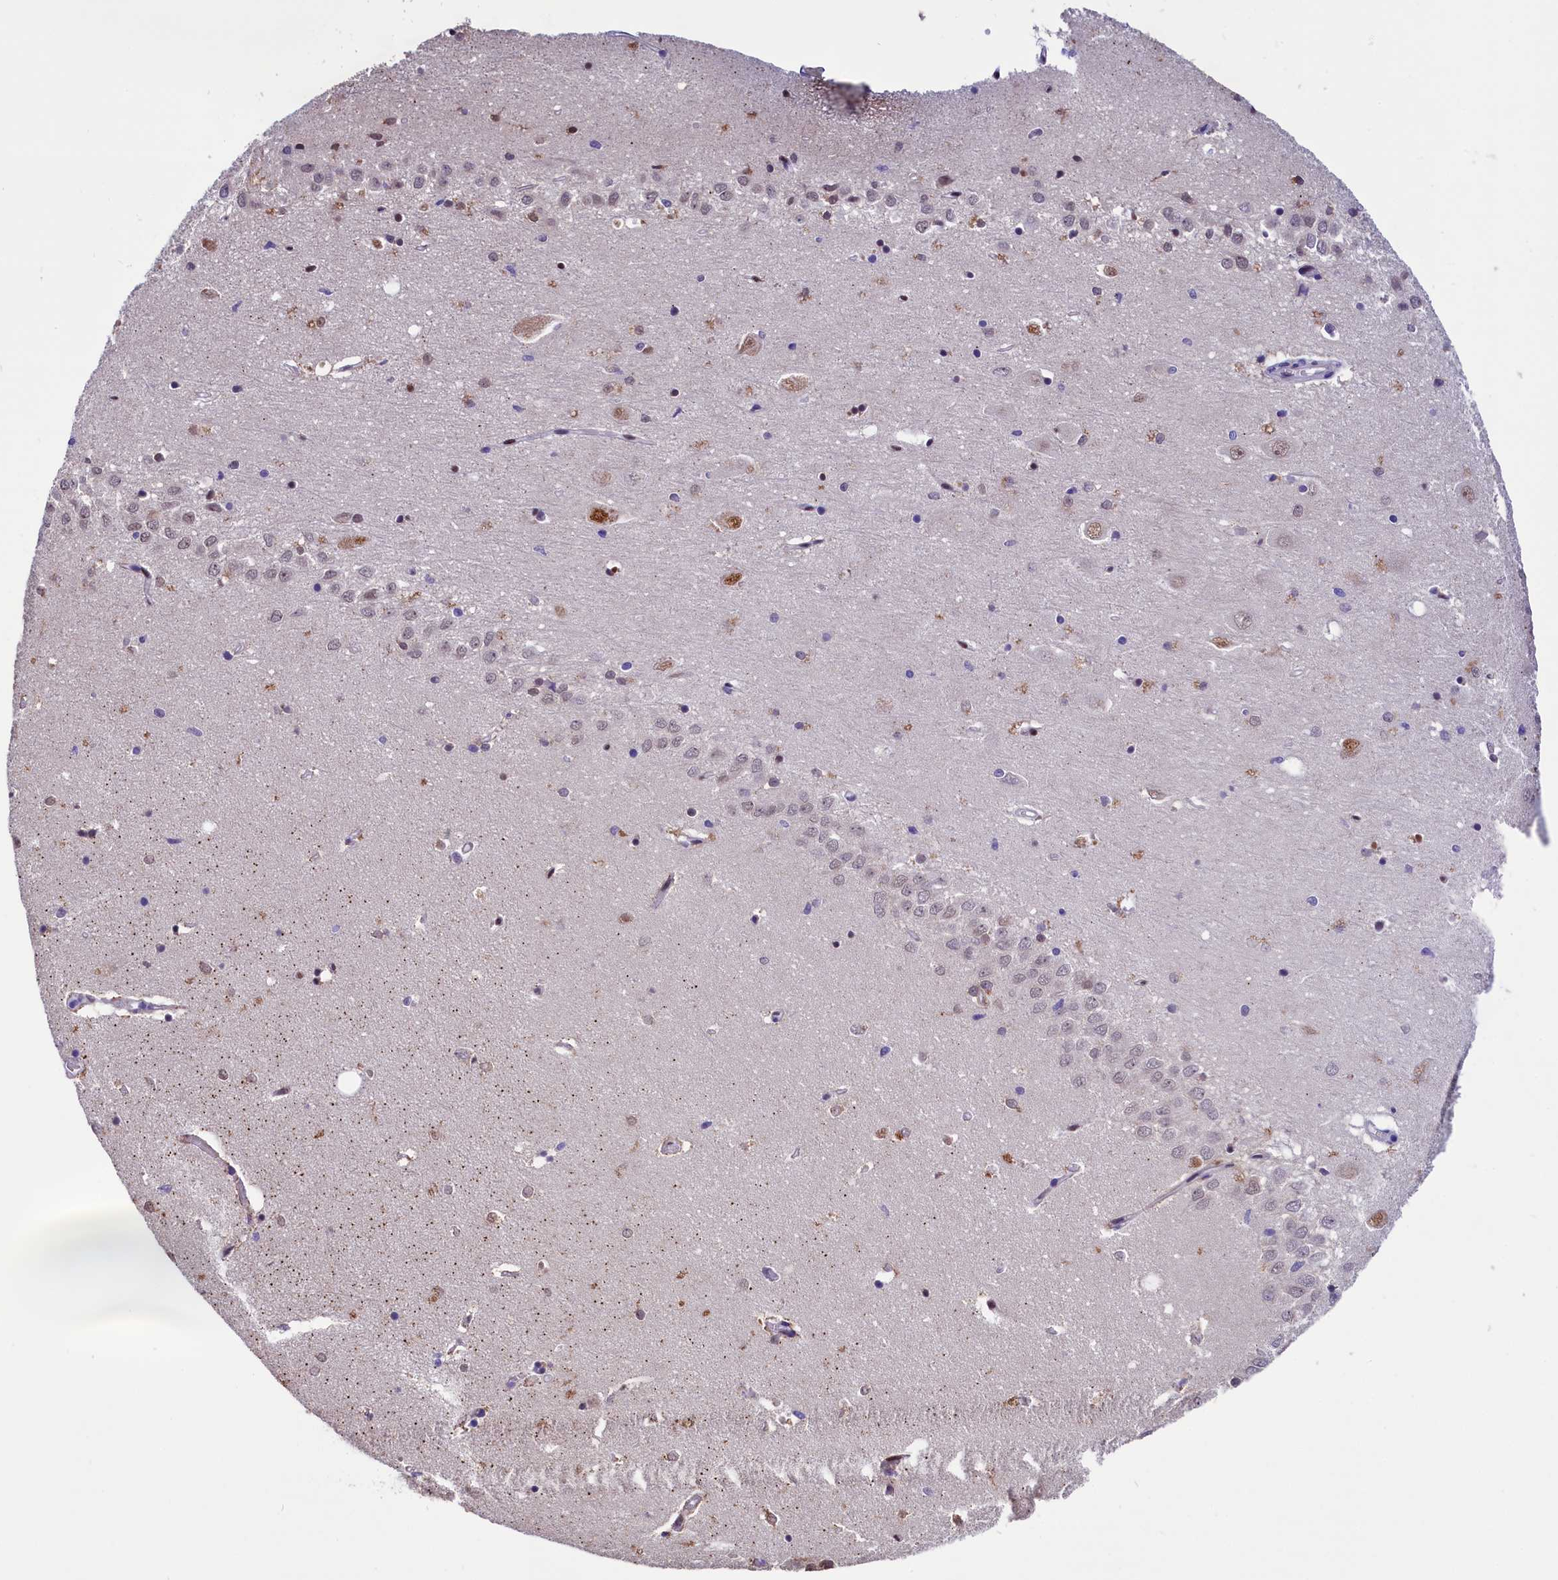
{"staining": {"intensity": "moderate", "quantity": "<25%", "location": "nuclear"}, "tissue": "hippocampus", "cell_type": "Glial cells", "image_type": "normal", "snomed": [{"axis": "morphology", "description": "Normal tissue, NOS"}, {"axis": "topography", "description": "Hippocampus"}], "caption": "Immunohistochemical staining of normal human hippocampus exhibits low levels of moderate nuclear expression in approximately <25% of glial cells. (IHC, brightfield microscopy, high magnification).", "gene": "CDYL2", "patient": {"sex": "female", "age": 64}}